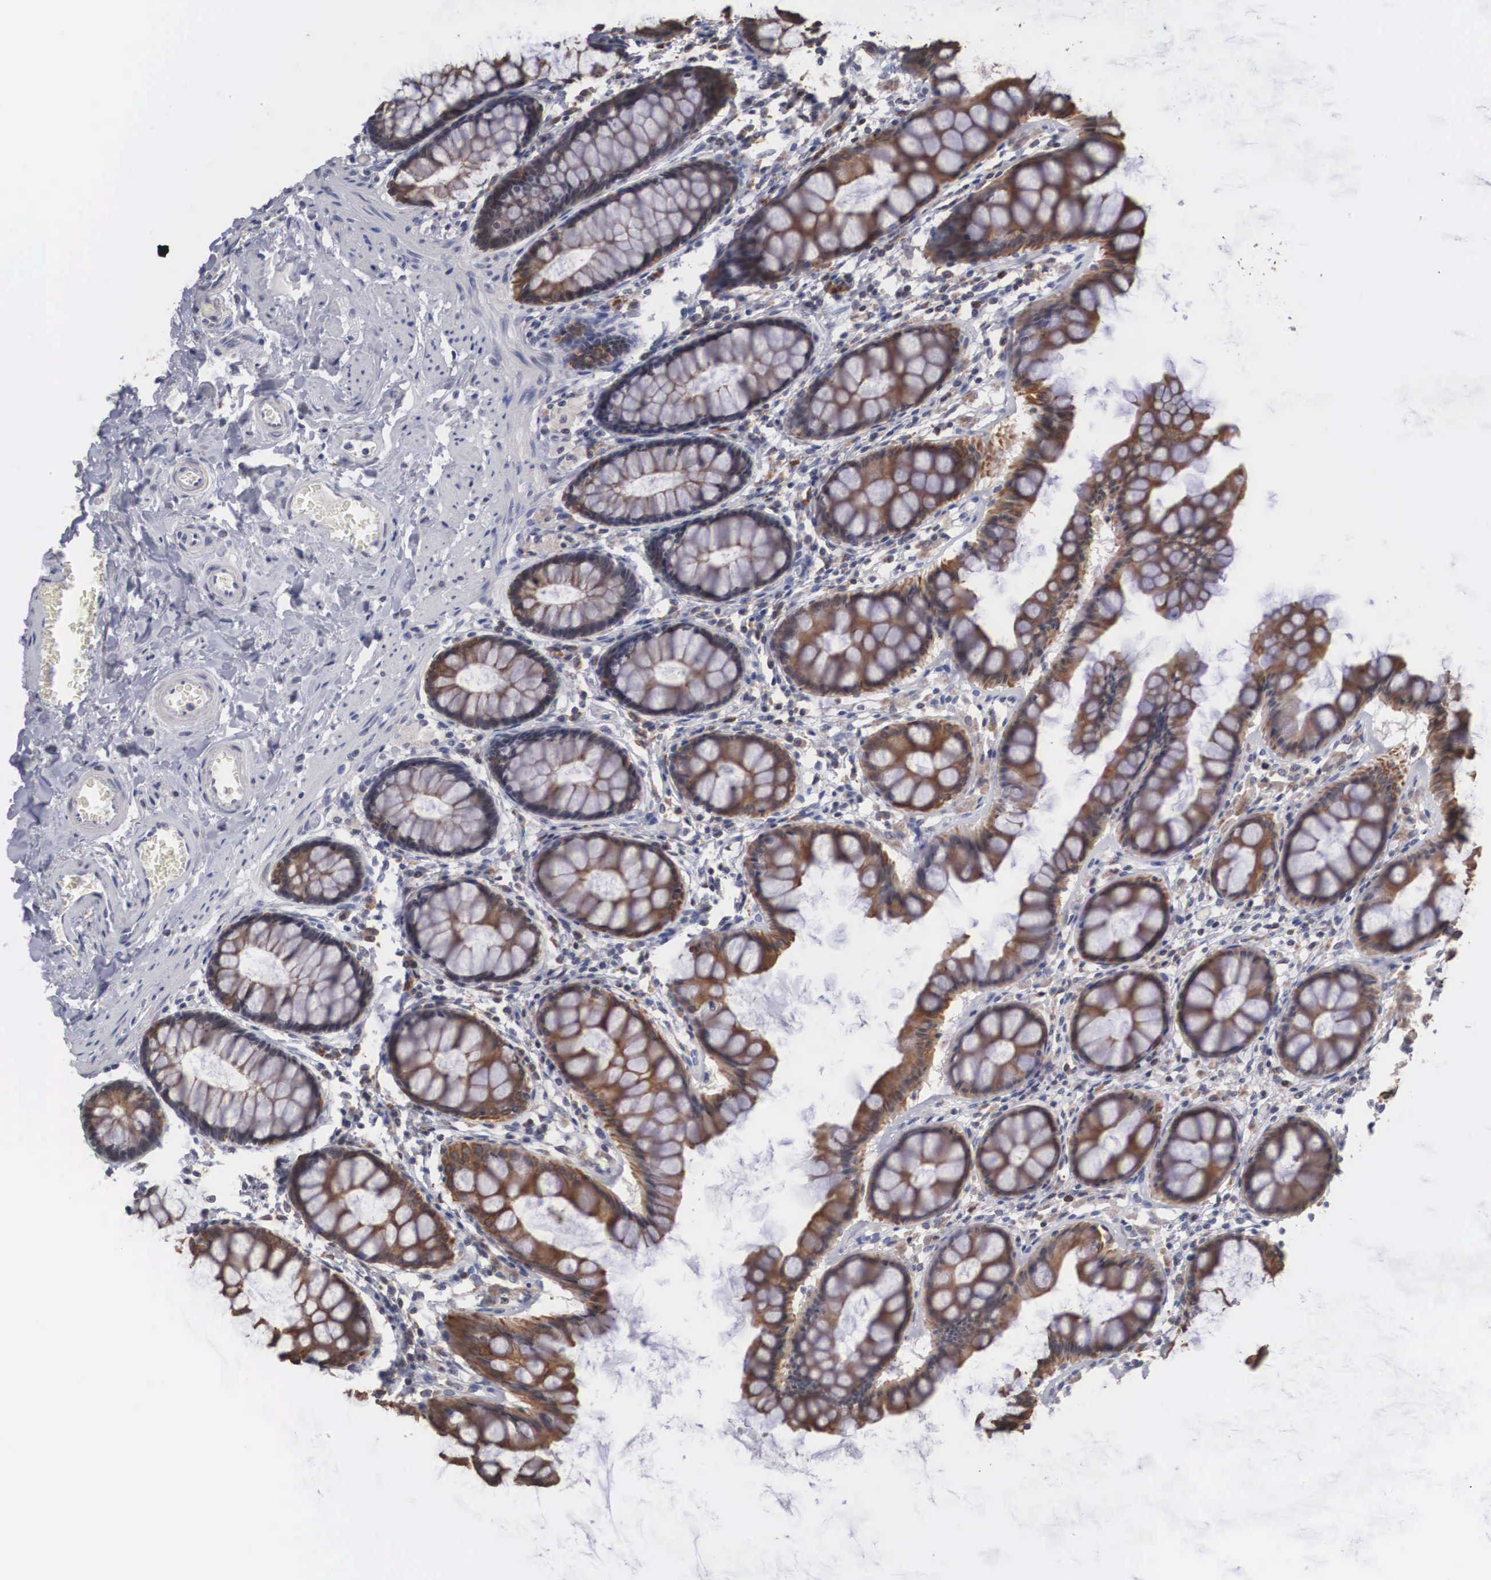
{"staining": {"intensity": "weak", "quantity": "25%-75%", "location": "cytoplasmic/membranous"}, "tissue": "rectum", "cell_type": "Glandular cells", "image_type": "normal", "snomed": [{"axis": "morphology", "description": "Normal tissue, NOS"}, {"axis": "topography", "description": "Rectum"}], "caption": "Immunohistochemical staining of normal rectum reveals weak cytoplasmic/membranous protein expression in approximately 25%-75% of glandular cells.", "gene": "WDR89", "patient": {"sex": "male", "age": 86}}